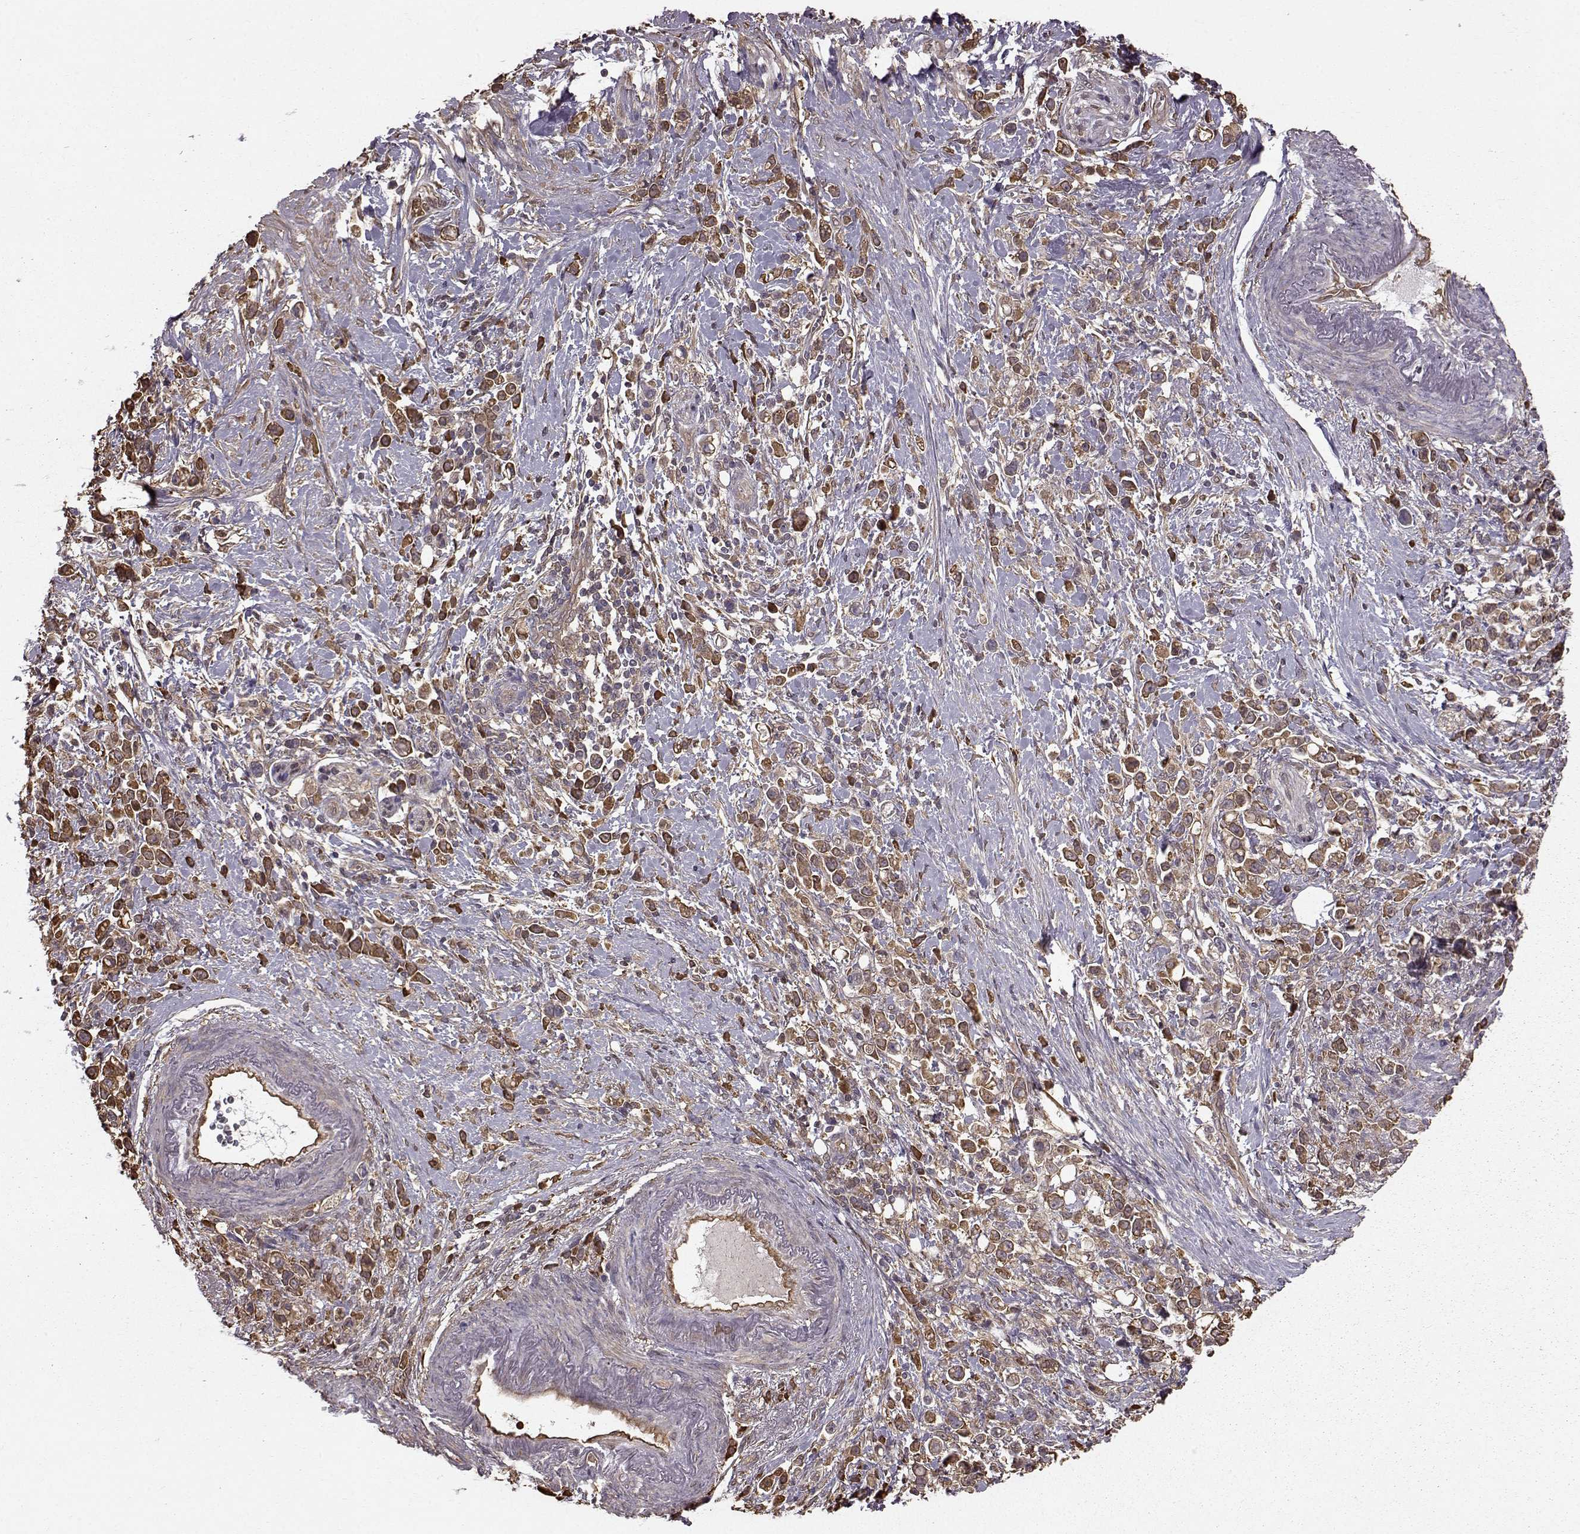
{"staining": {"intensity": "strong", "quantity": "25%-75%", "location": "cytoplasmic/membranous"}, "tissue": "stomach cancer", "cell_type": "Tumor cells", "image_type": "cancer", "snomed": [{"axis": "morphology", "description": "Adenocarcinoma, NOS"}, {"axis": "topography", "description": "Stomach"}], "caption": "Immunohistochemistry (DAB) staining of stomach adenocarcinoma exhibits strong cytoplasmic/membranous protein staining in approximately 25%-75% of tumor cells. (IHC, brightfield microscopy, high magnification).", "gene": "NME1-NME2", "patient": {"sex": "male", "age": 63}}